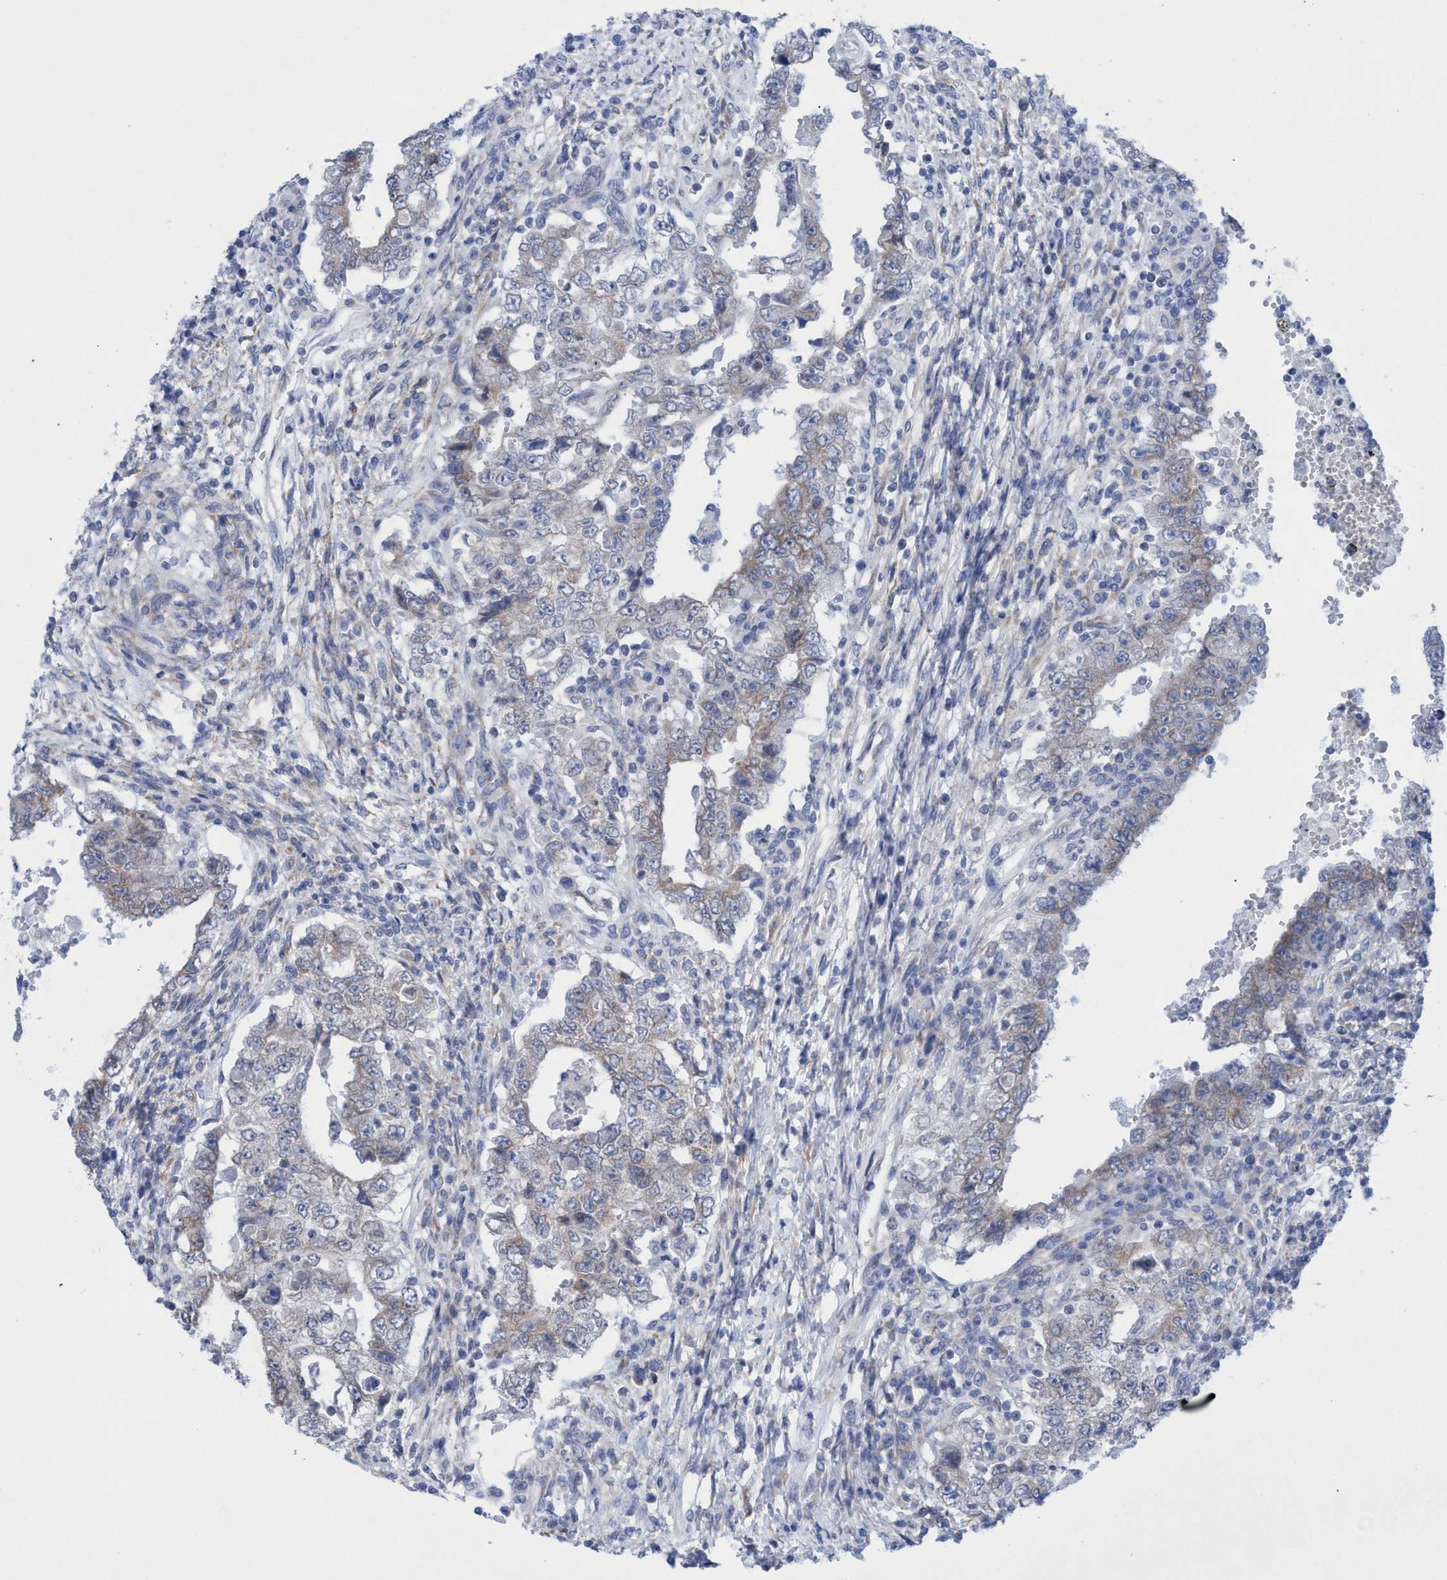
{"staining": {"intensity": "weak", "quantity": "25%-75%", "location": "cytoplasmic/membranous"}, "tissue": "testis cancer", "cell_type": "Tumor cells", "image_type": "cancer", "snomed": [{"axis": "morphology", "description": "Carcinoma, Embryonal, NOS"}, {"axis": "topography", "description": "Testis"}], "caption": "A high-resolution histopathology image shows immunohistochemistry (IHC) staining of testis cancer (embryonal carcinoma), which reveals weak cytoplasmic/membranous staining in approximately 25%-75% of tumor cells.", "gene": "RSAD1", "patient": {"sex": "male", "age": 26}}